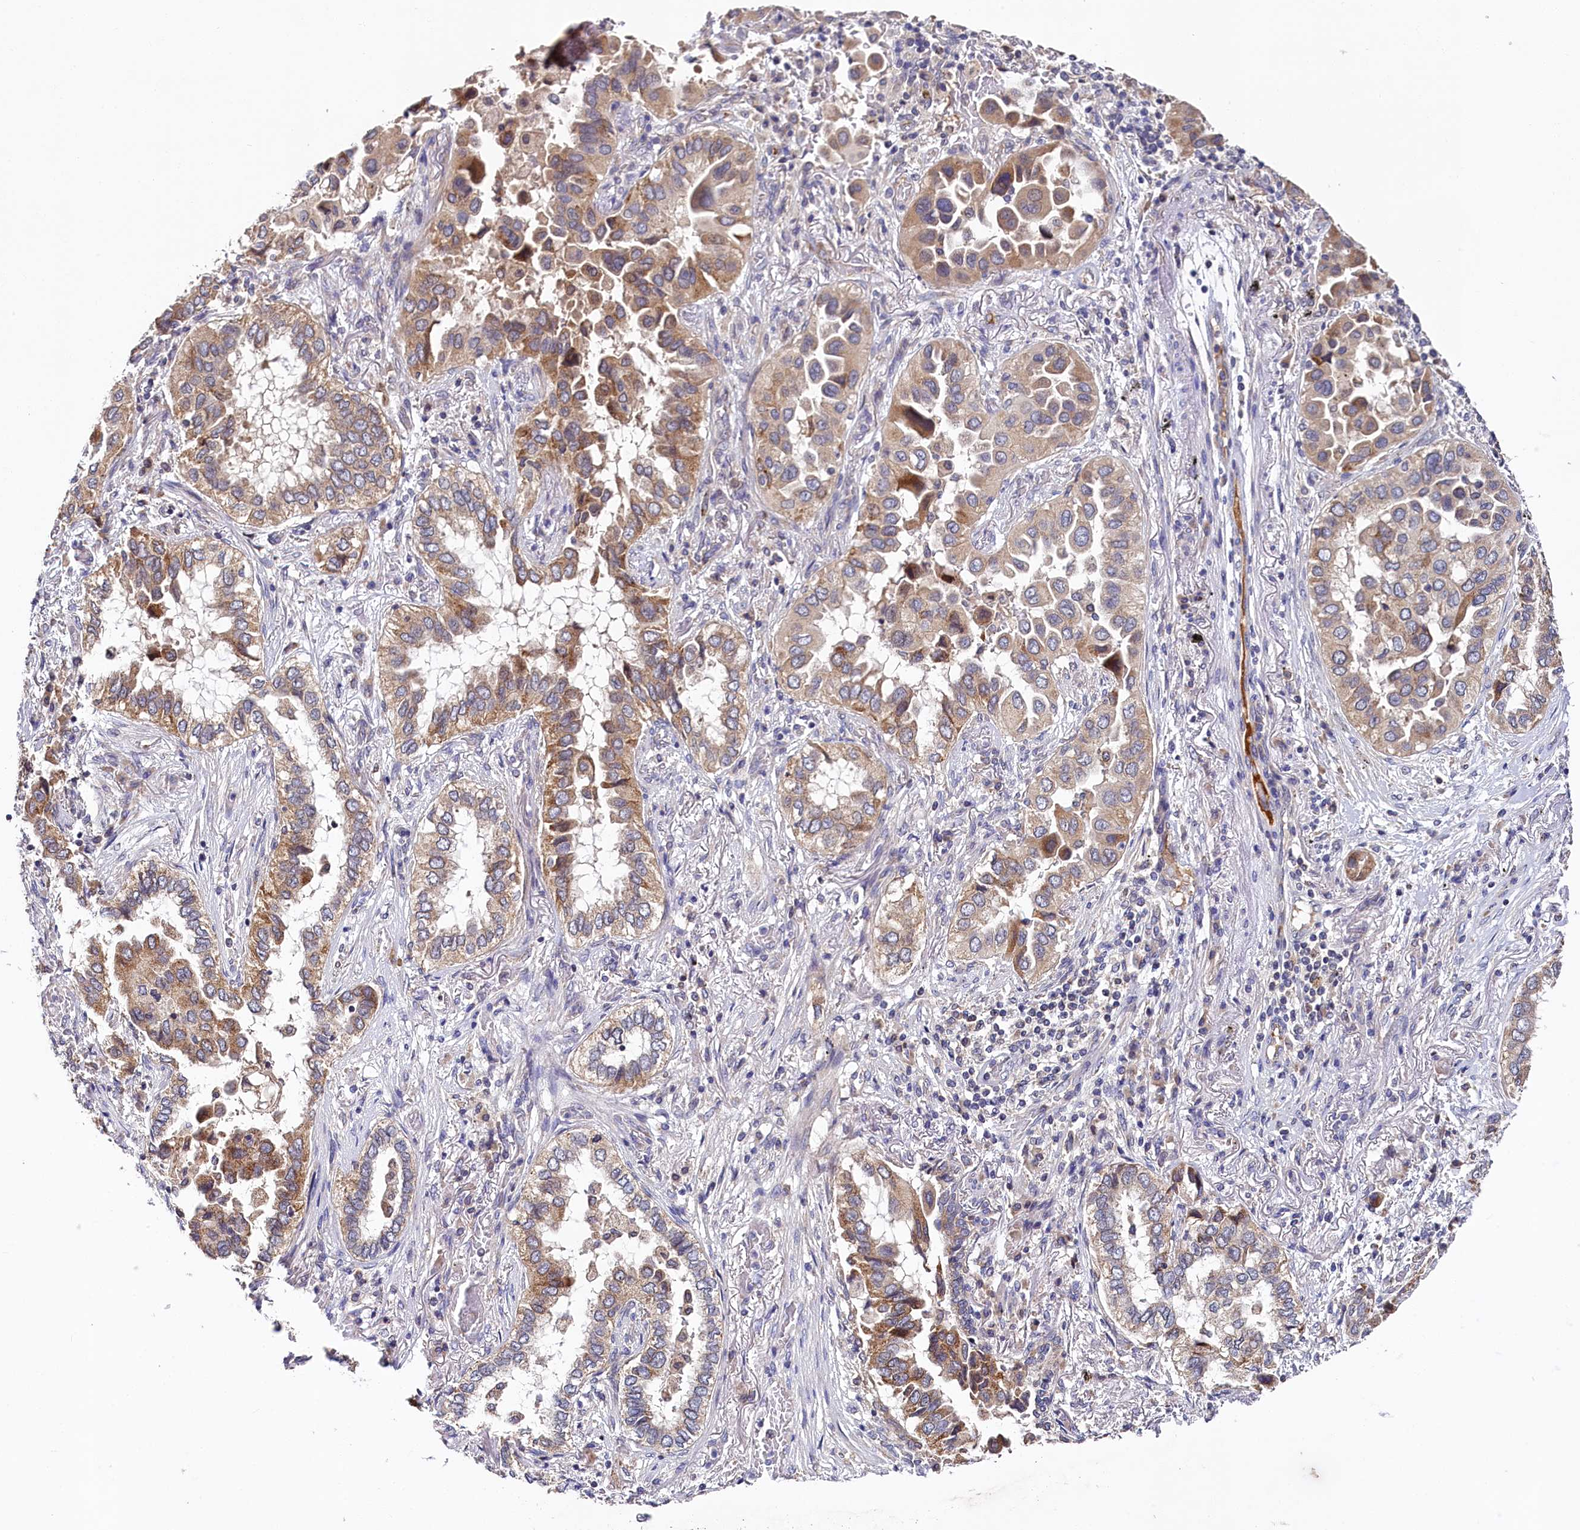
{"staining": {"intensity": "moderate", "quantity": ">75%", "location": "cytoplasmic/membranous"}, "tissue": "lung cancer", "cell_type": "Tumor cells", "image_type": "cancer", "snomed": [{"axis": "morphology", "description": "Adenocarcinoma, NOS"}, {"axis": "topography", "description": "Lung"}], "caption": "An image of human lung adenocarcinoma stained for a protein displays moderate cytoplasmic/membranous brown staining in tumor cells. (DAB (3,3'-diaminobenzidine) IHC, brown staining for protein, blue staining for nuclei).", "gene": "SPINK9", "patient": {"sex": "female", "age": 76}}